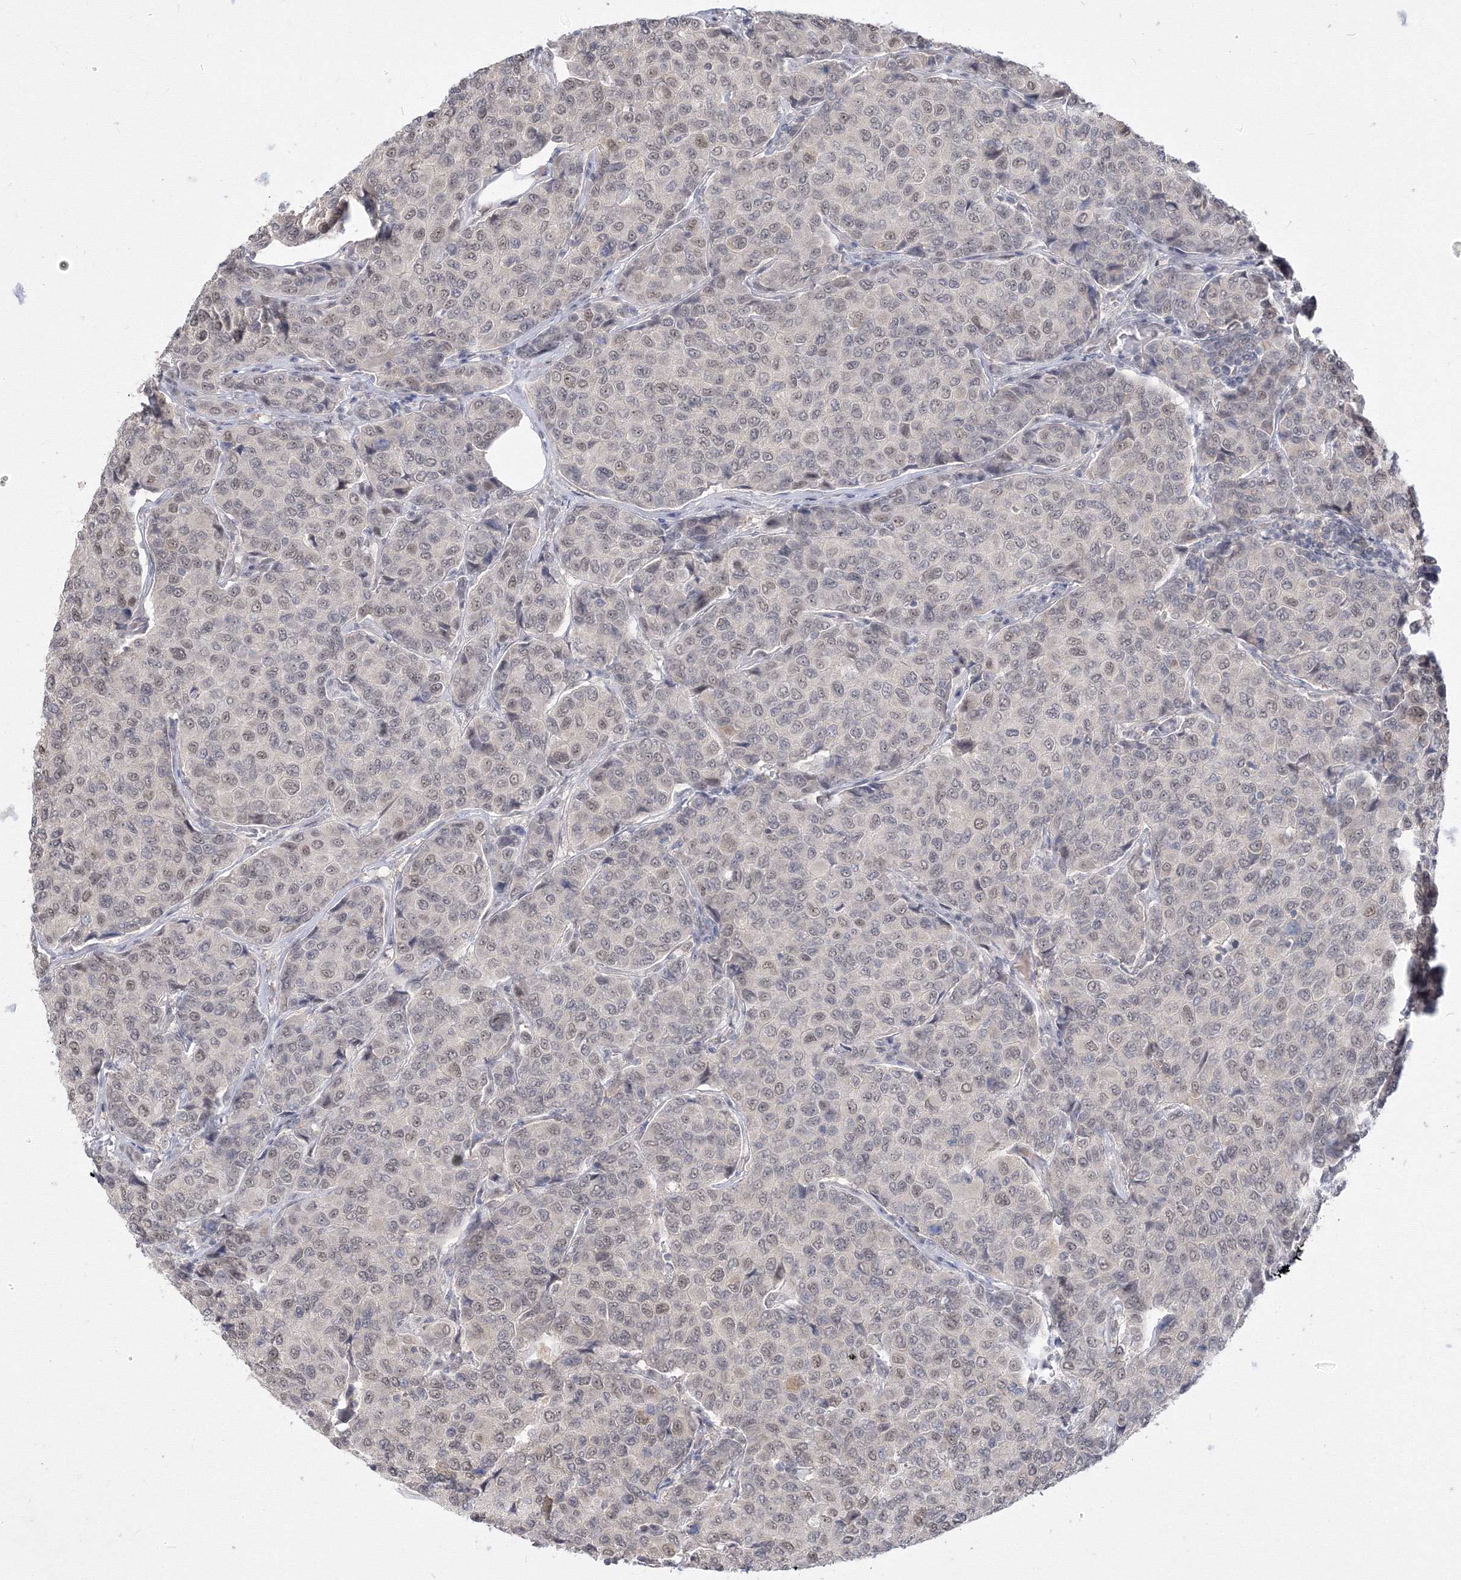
{"staining": {"intensity": "weak", "quantity": "25%-75%", "location": "nuclear"}, "tissue": "breast cancer", "cell_type": "Tumor cells", "image_type": "cancer", "snomed": [{"axis": "morphology", "description": "Duct carcinoma"}, {"axis": "topography", "description": "Breast"}], "caption": "Immunohistochemical staining of human breast infiltrating ductal carcinoma demonstrates weak nuclear protein expression in approximately 25%-75% of tumor cells.", "gene": "COPS4", "patient": {"sex": "female", "age": 55}}